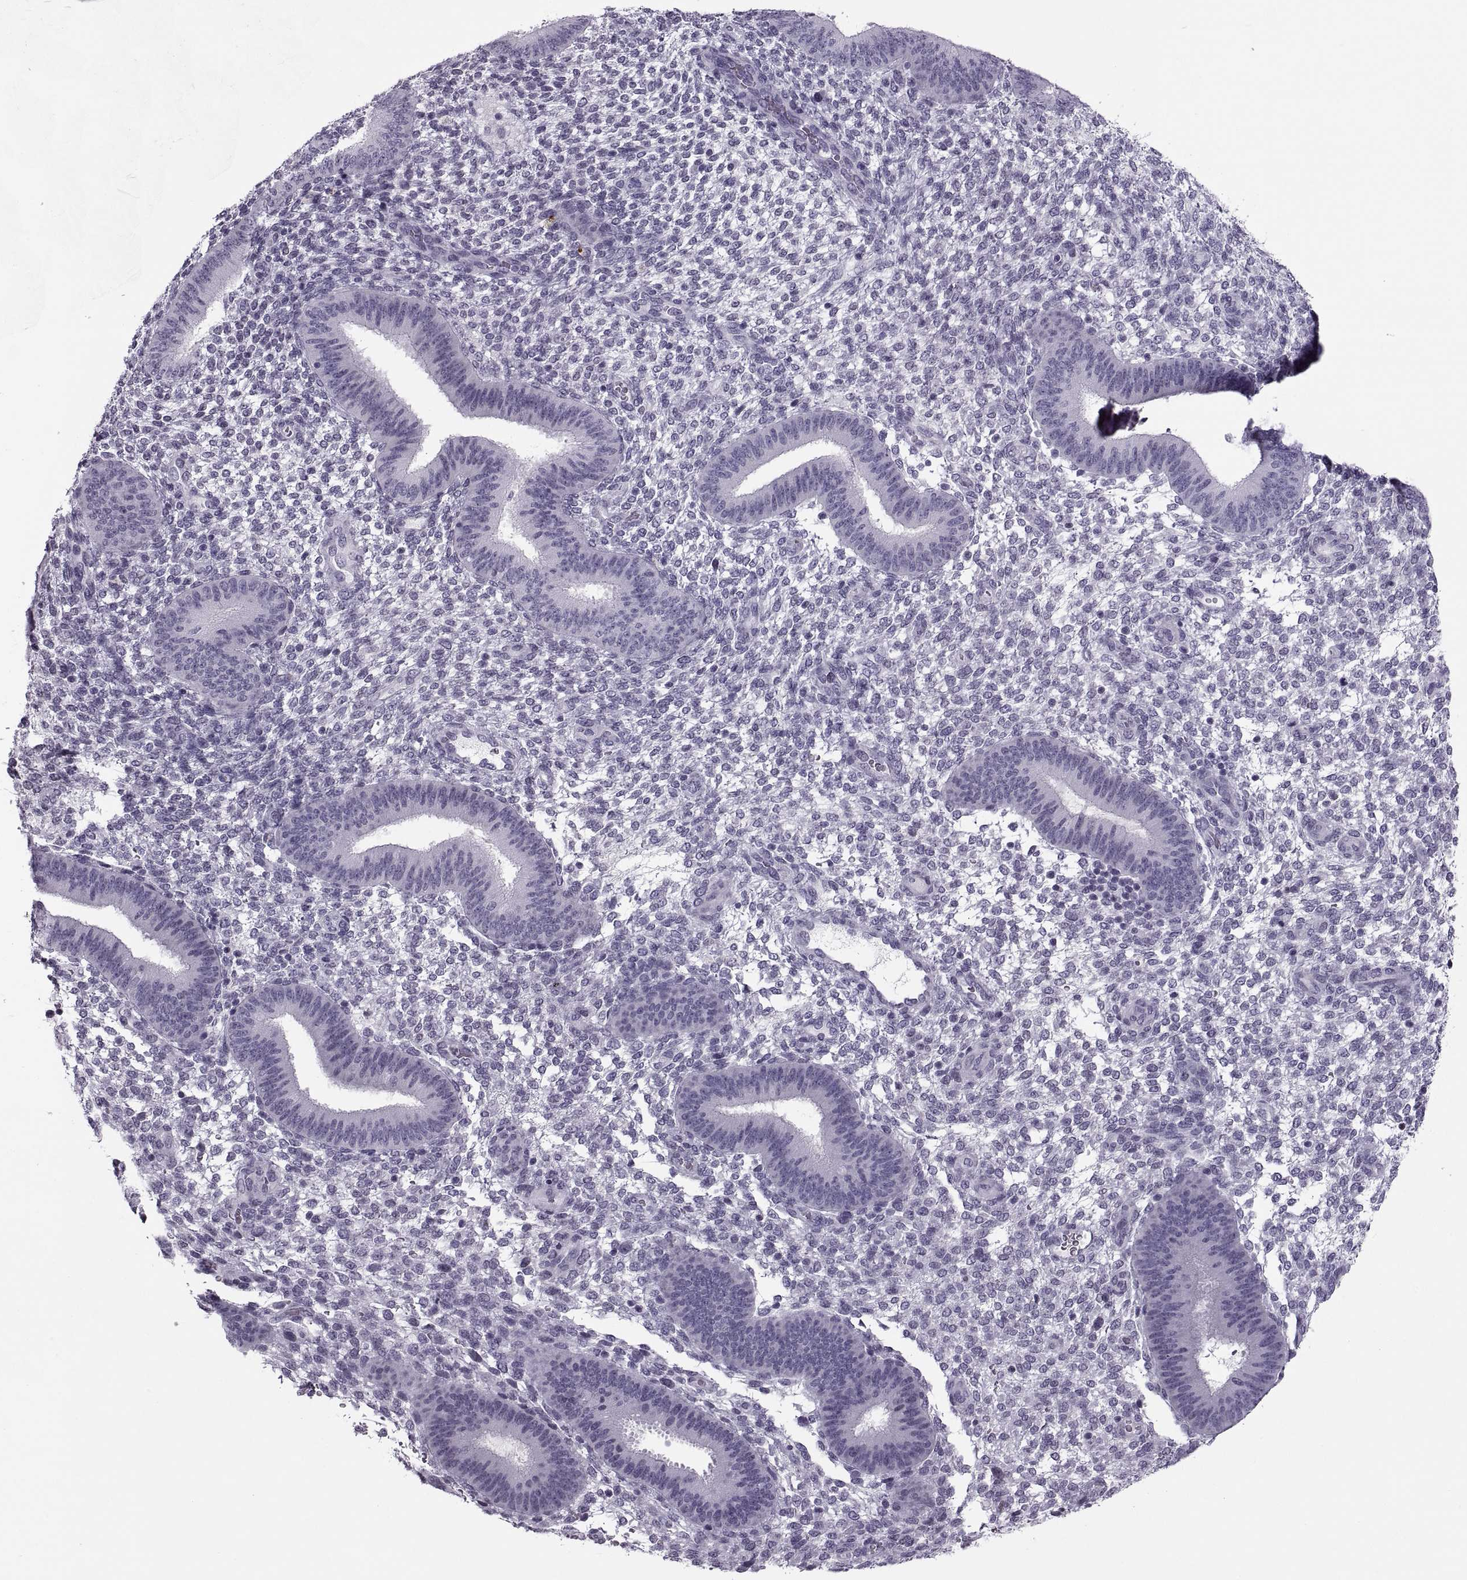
{"staining": {"intensity": "negative", "quantity": "none", "location": "none"}, "tissue": "endometrium", "cell_type": "Cells in endometrial stroma", "image_type": "normal", "snomed": [{"axis": "morphology", "description": "Normal tissue, NOS"}, {"axis": "topography", "description": "Endometrium"}], "caption": "A high-resolution image shows immunohistochemistry (IHC) staining of benign endometrium, which exhibits no significant expression in cells in endometrial stroma.", "gene": "H1", "patient": {"sex": "female", "age": 39}}